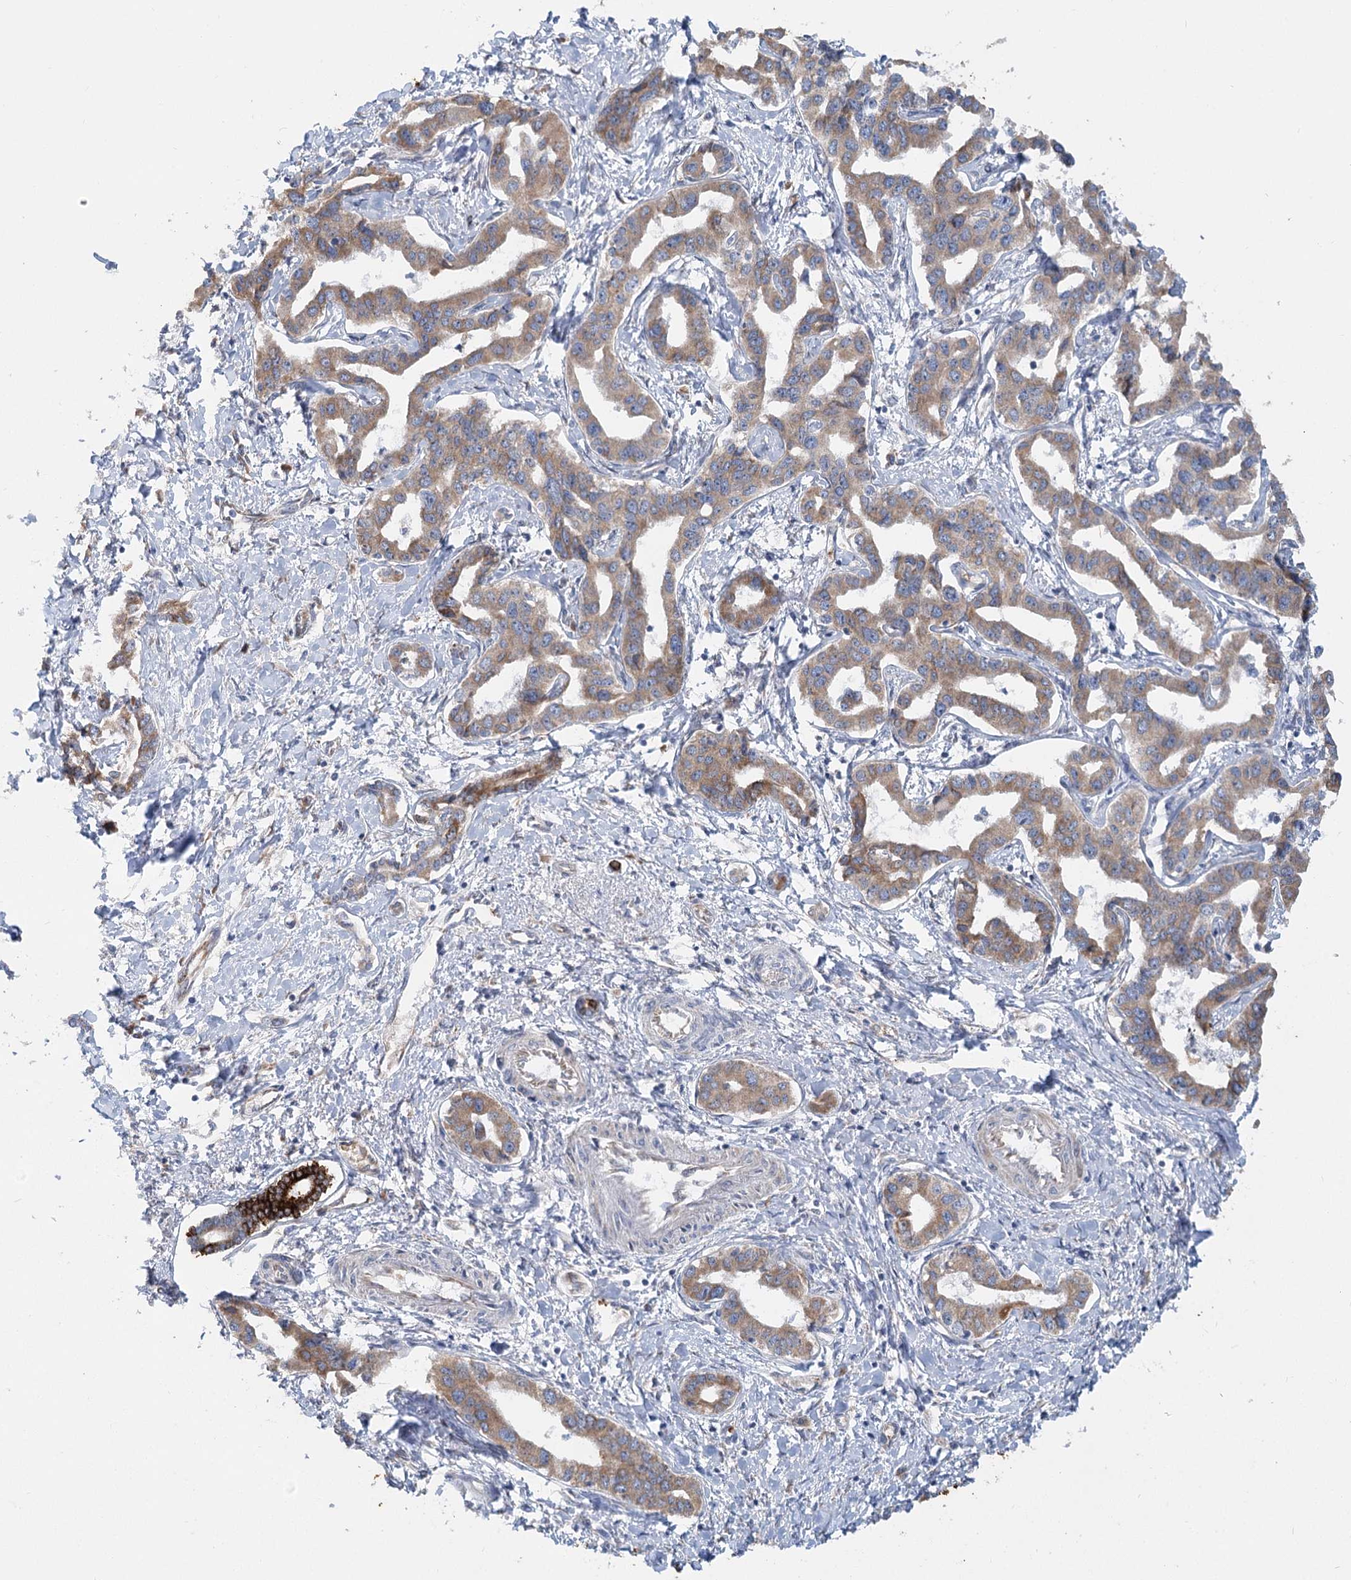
{"staining": {"intensity": "moderate", "quantity": ">75%", "location": "cytoplasmic/membranous"}, "tissue": "liver cancer", "cell_type": "Tumor cells", "image_type": "cancer", "snomed": [{"axis": "morphology", "description": "Cholangiocarcinoma"}, {"axis": "topography", "description": "Liver"}], "caption": "Moderate cytoplasmic/membranous protein positivity is present in approximately >75% of tumor cells in liver cancer.", "gene": "CIB4", "patient": {"sex": "male", "age": 59}}